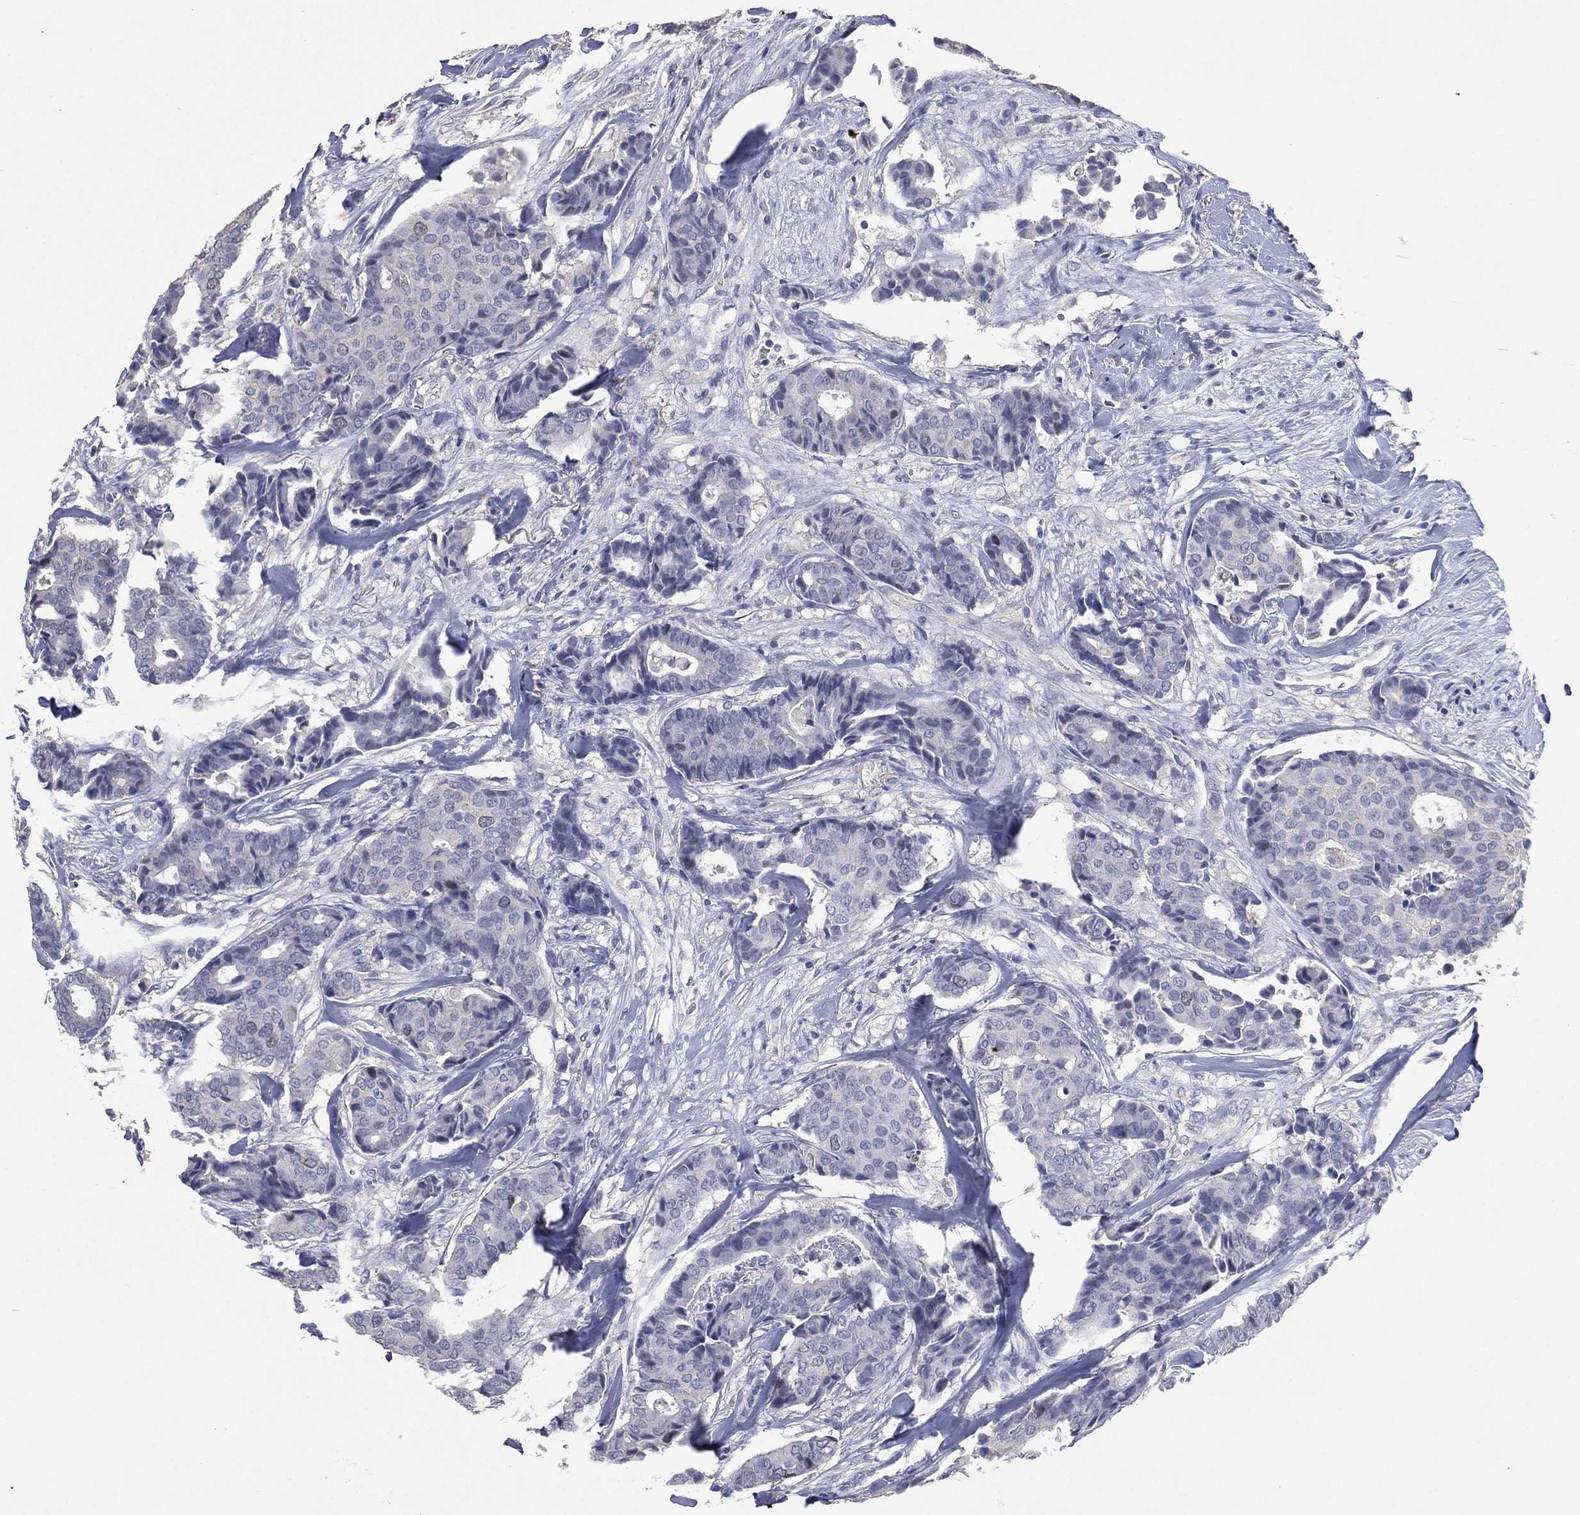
{"staining": {"intensity": "negative", "quantity": "none", "location": "none"}, "tissue": "breast cancer", "cell_type": "Tumor cells", "image_type": "cancer", "snomed": [{"axis": "morphology", "description": "Duct carcinoma"}, {"axis": "topography", "description": "Breast"}], "caption": "Breast cancer was stained to show a protein in brown. There is no significant expression in tumor cells. (DAB immunohistochemistry visualized using brightfield microscopy, high magnification).", "gene": "FSCN2", "patient": {"sex": "female", "age": 75}}